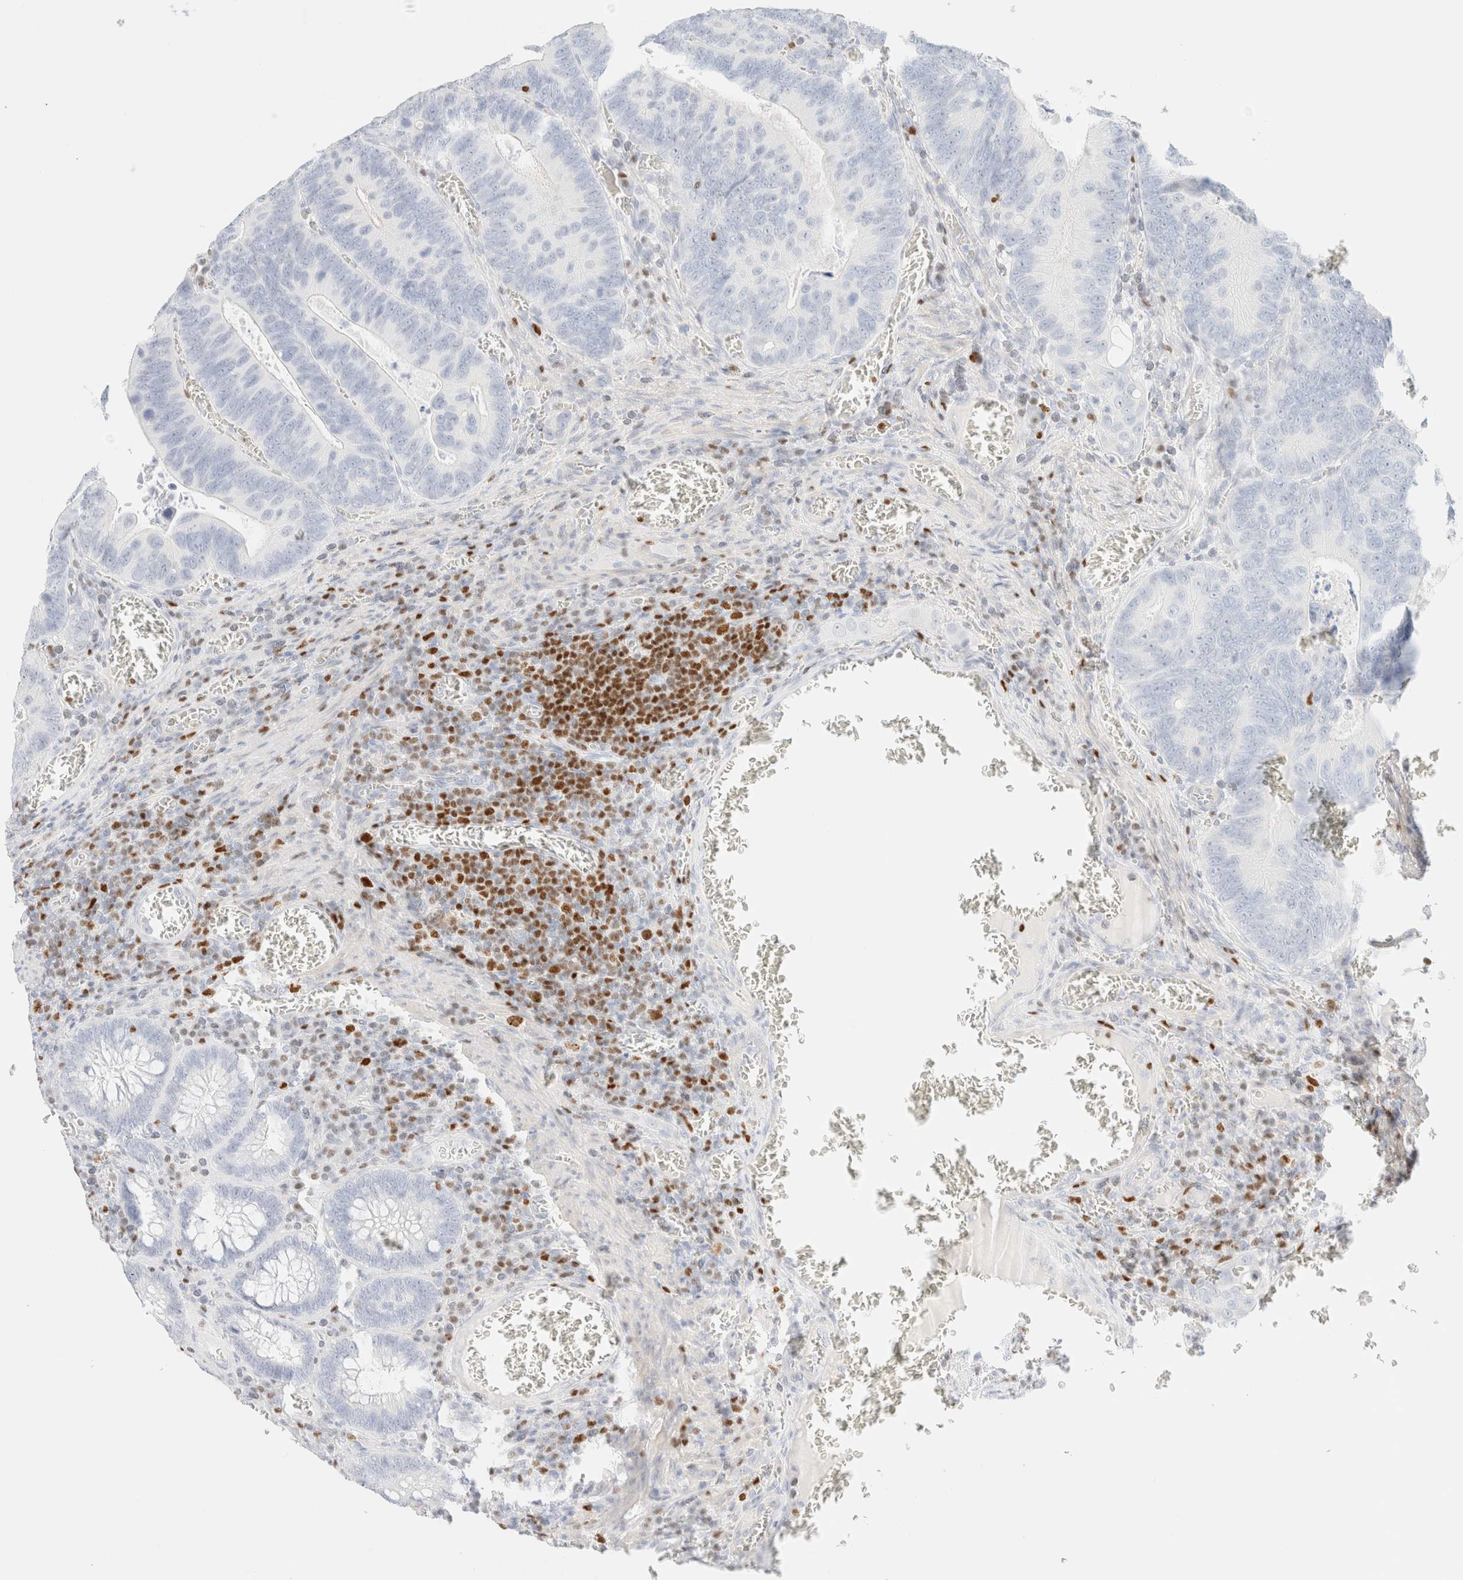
{"staining": {"intensity": "negative", "quantity": "none", "location": "none"}, "tissue": "colorectal cancer", "cell_type": "Tumor cells", "image_type": "cancer", "snomed": [{"axis": "morphology", "description": "Inflammation, NOS"}, {"axis": "morphology", "description": "Adenocarcinoma, NOS"}, {"axis": "topography", "description": "Colon"}], "caption": "Immunohistochemical staining of colorectal cancer exhibits no significant positivity in tumor cells.", "gene": "IKZF3", "patient": {"sex": "male", "age": 72}}